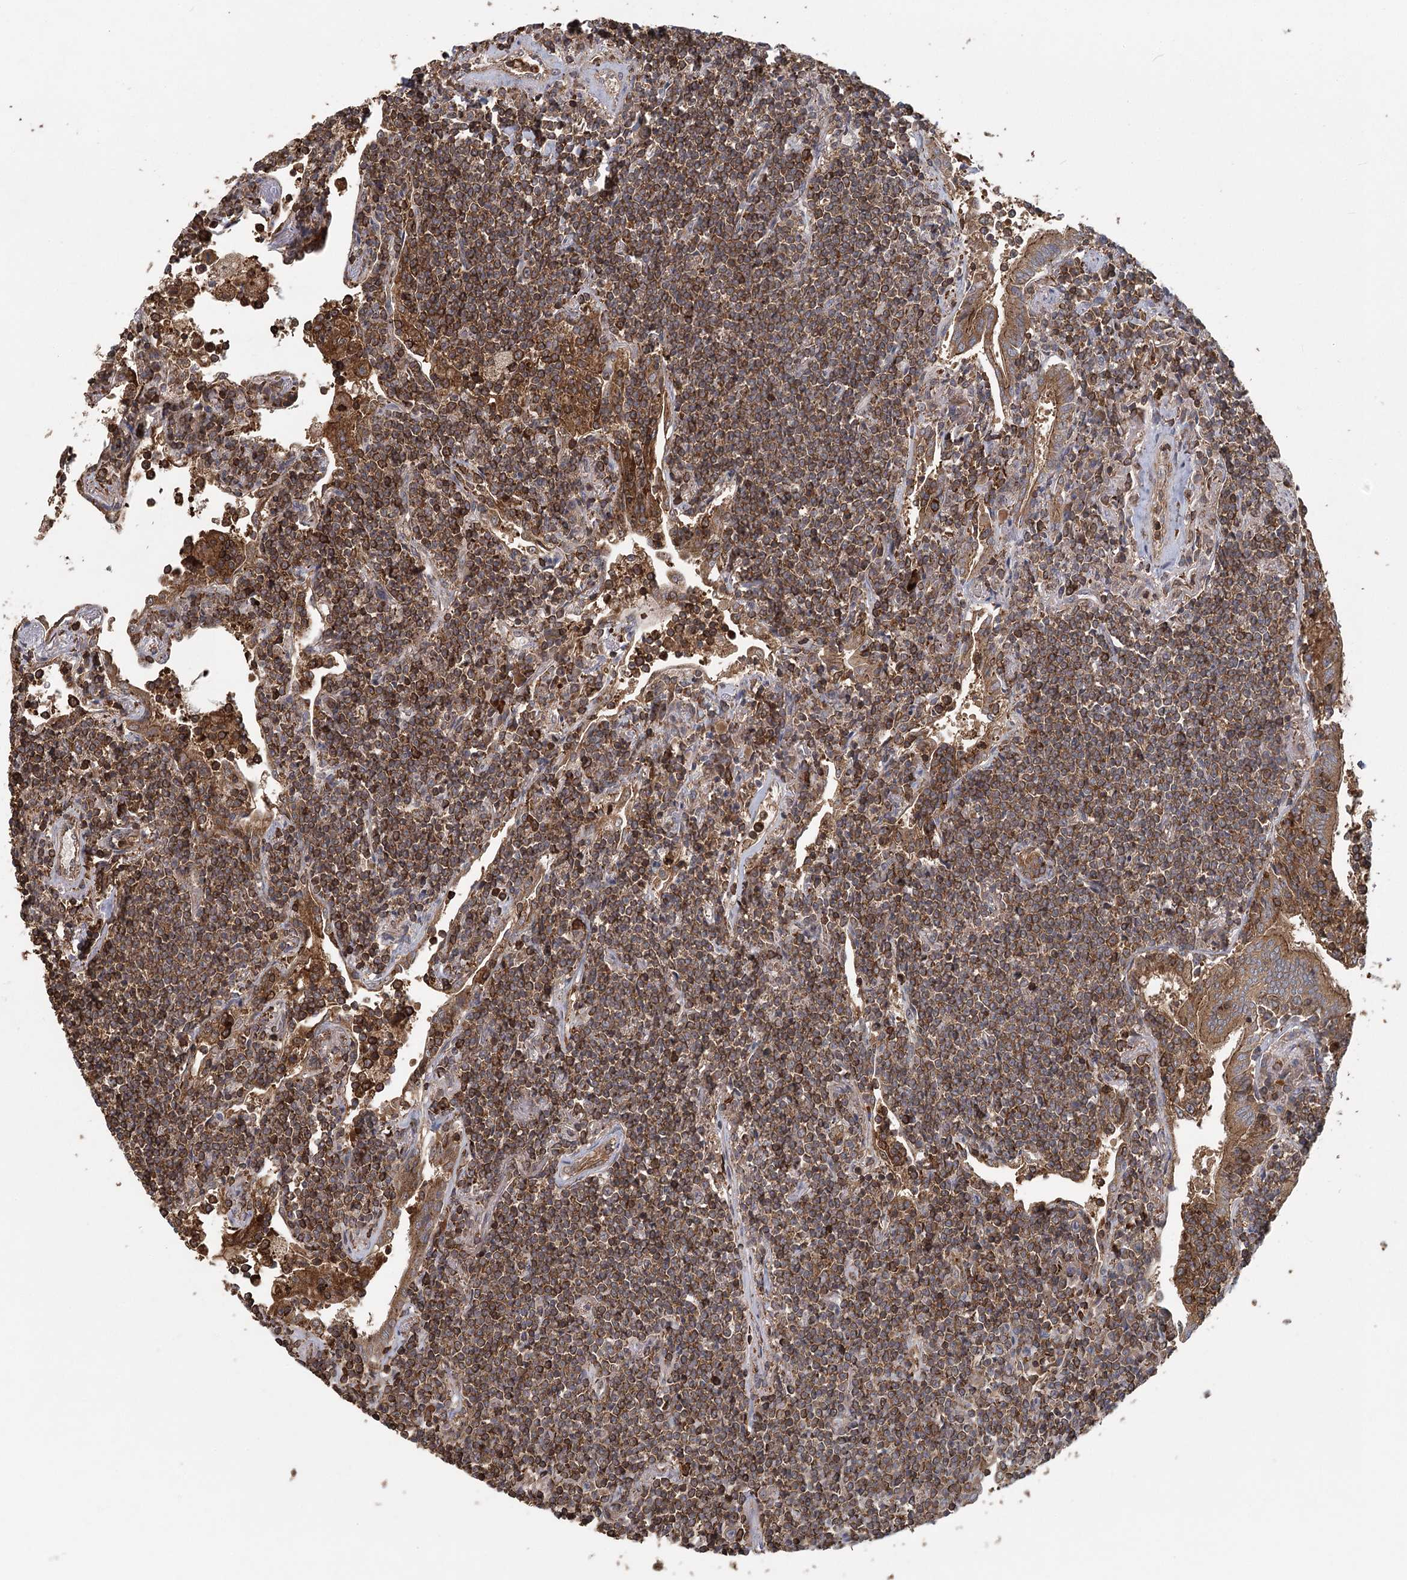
{"staining": {"intensity": "moderate", "quantity": ">75%", "location": "cytoplasmic/membranous"}, "tissue": "lymphoma", "cell_type": "Tumor cells", "image_type": "cancer", "snomed": [{"axis": "morphology", "description": "Malignant lymphoma, non-Hodgkin's type, Low grade"}, {"axis": "topography", "description": "Lung"}], "caption": "Approximately >75% of tumor cells in low-grade malignant lymphoma, non-Hodgkin's type exhibit moderate cytoplasmic/membranous protein positivity as visualized by brown immunohistochemical staining.", "gene": "PLEKHA7", "patient": {"sex": "female", "age": 71}}